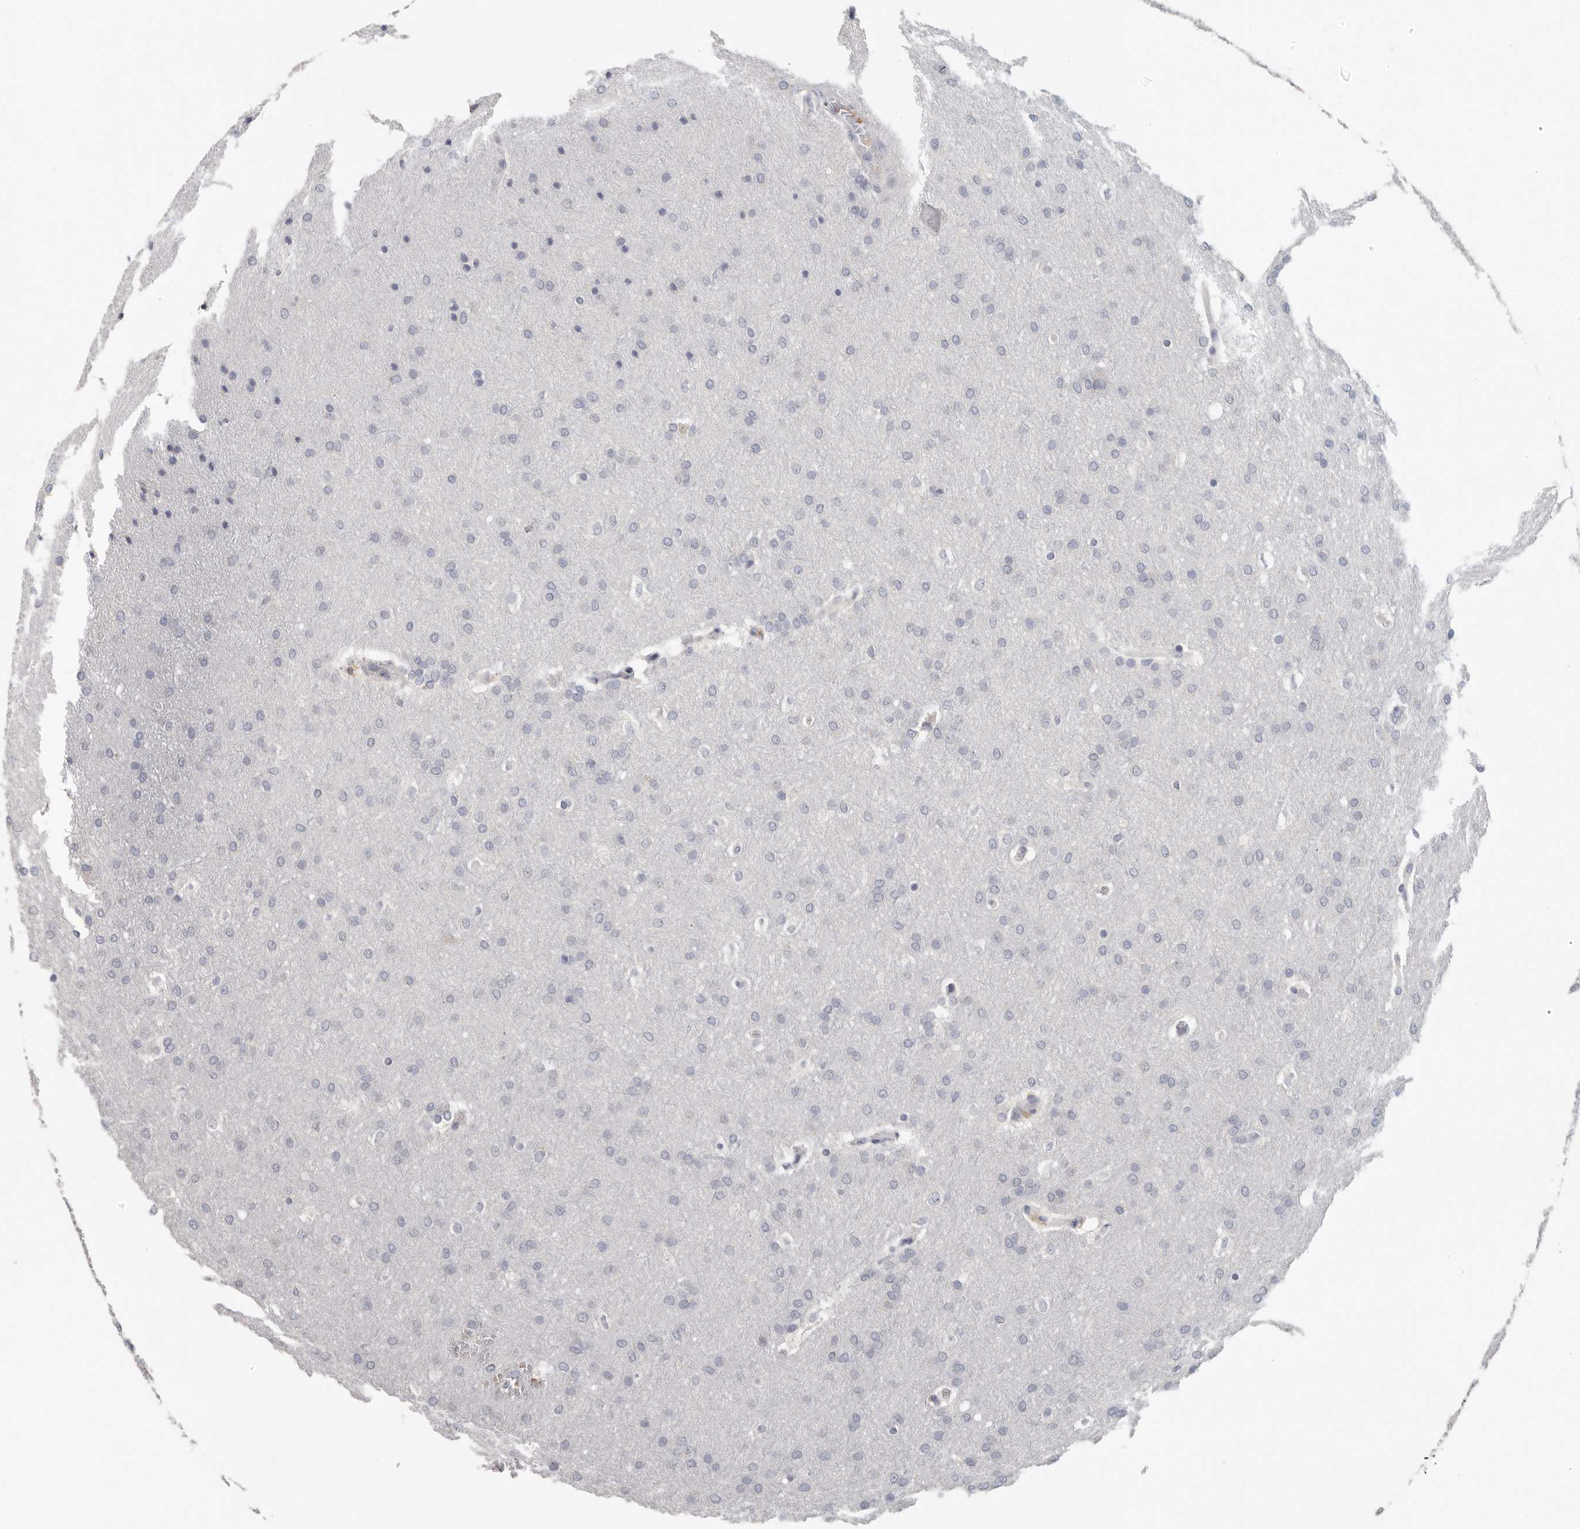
{"staining": {"intensity": "negative", "quantity": "none", "location": "none"}, "tissue": "glioma", "cell_type": "Tumor cells", "image_type": "cancer", "snomed": [{"axis": "morphology", "description": "Glioma, malignant, Low grade"}, {"axis": "topography", "description": "Brain"}], "caption": "Human malignant glioma (low-grade) stained for a protein using immunohistochemistry exhibits no staining in tumor cells.", "gene": "DNAJC11", "patient": {"sex": "female", "age": 37}}